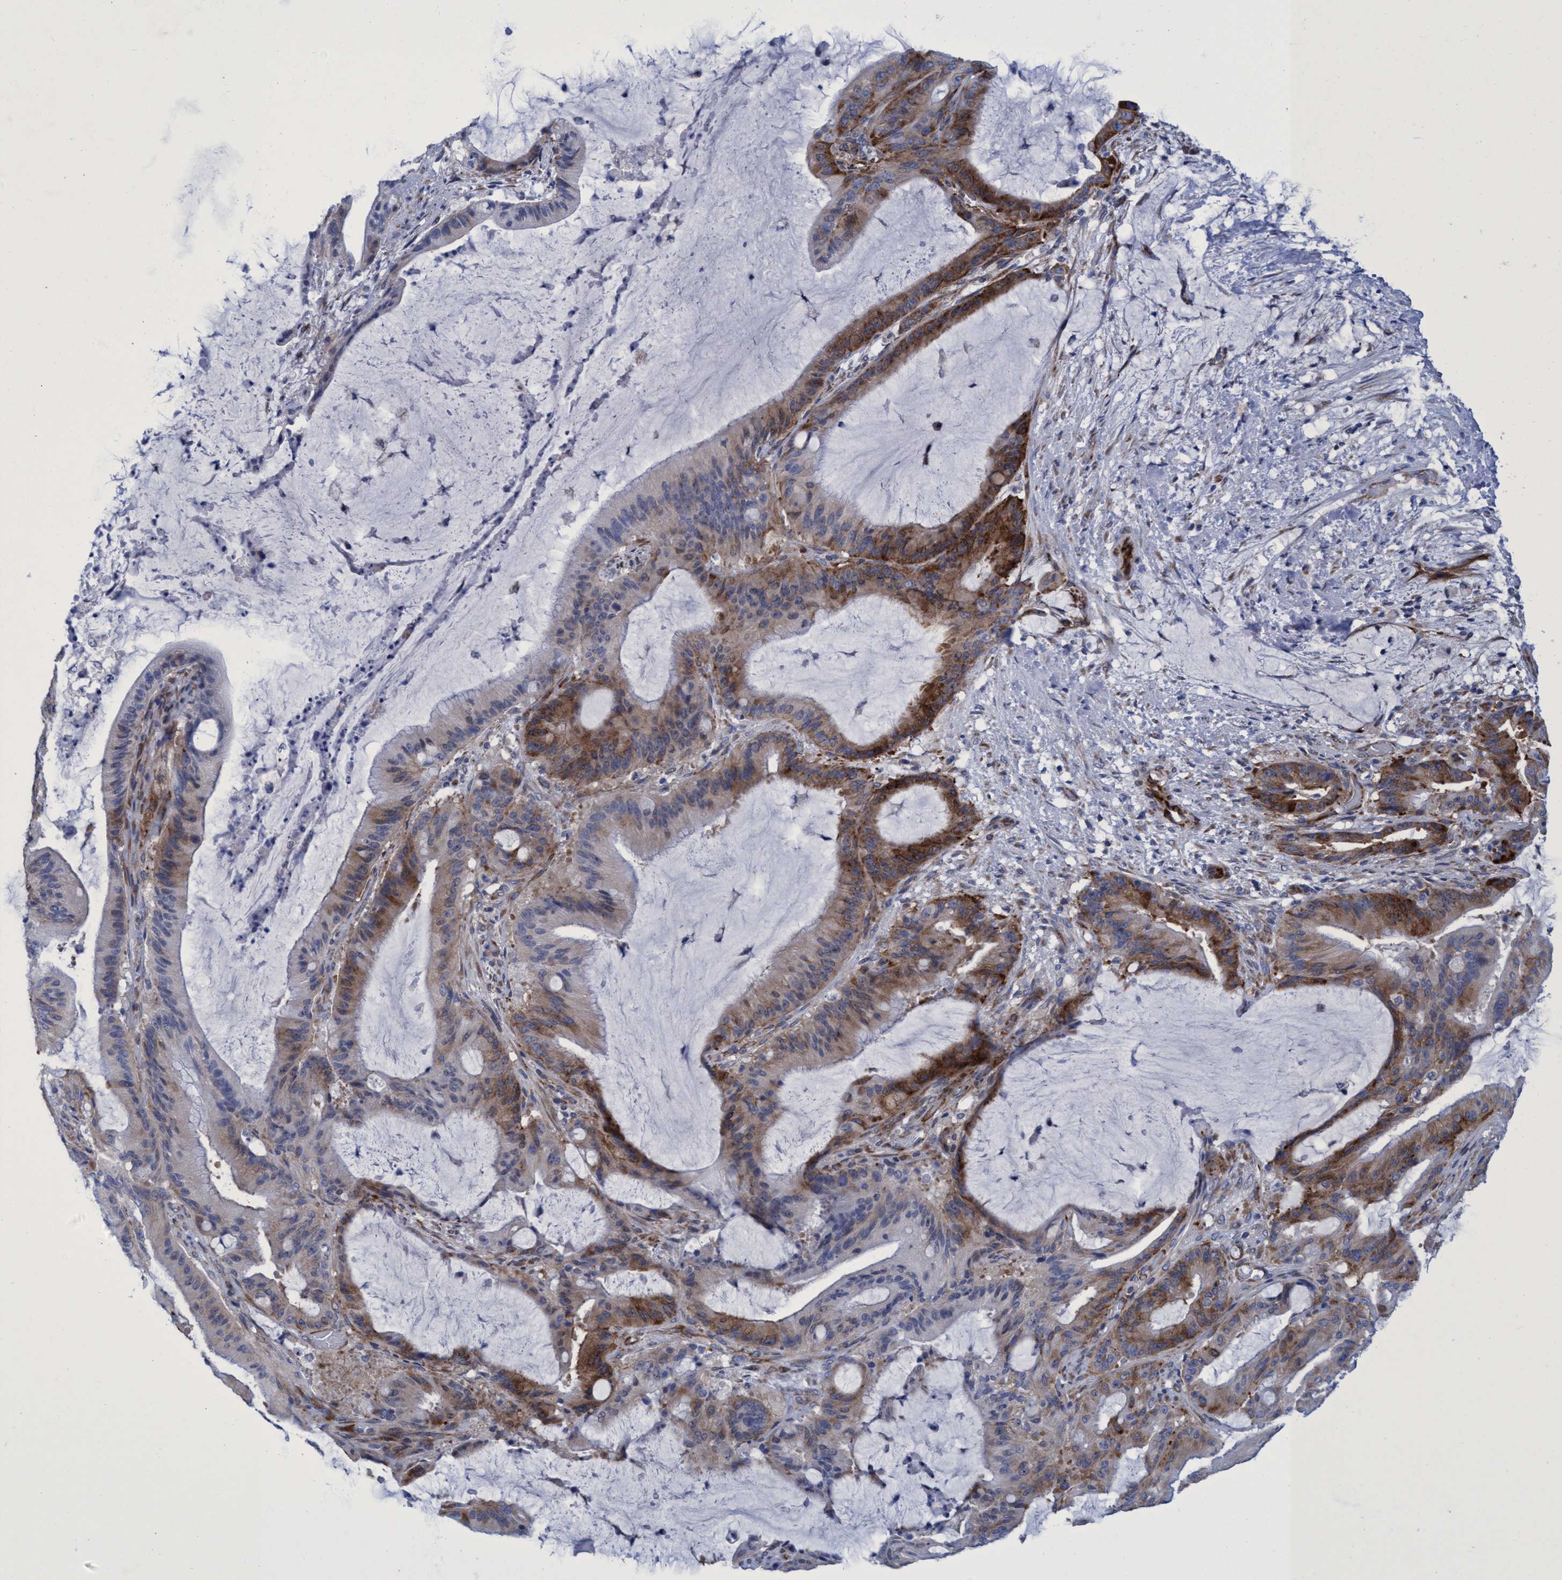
{"staining": {"intensity": "strong", "quantity": "25%-75%", "location": "cytoplasmic/membranous"}, "tissue": "liver cancer", "cell_type": "Tumor cells", "image_type": "cancer", "snomed": [{"axis": "morphology", "description": "Normal tissue, NOS"}, {"axis": "morphology", "description": "Cholangiocarcinoma"}, {"axis": "topography", "description": "Liver"}, {"axis": "topography", "description": "Peripheral nerve tissue"}], "caption": "The photomicrograph demonstrates immunohistochemical staining of cholangiocarcinoma (liver). There is strong cytoplasmic/membranous positivity is present in approximately 25%-75% of tumor cells.", "gene": "R3HCC1", "patient": {"sex": "female", "age": 73}}